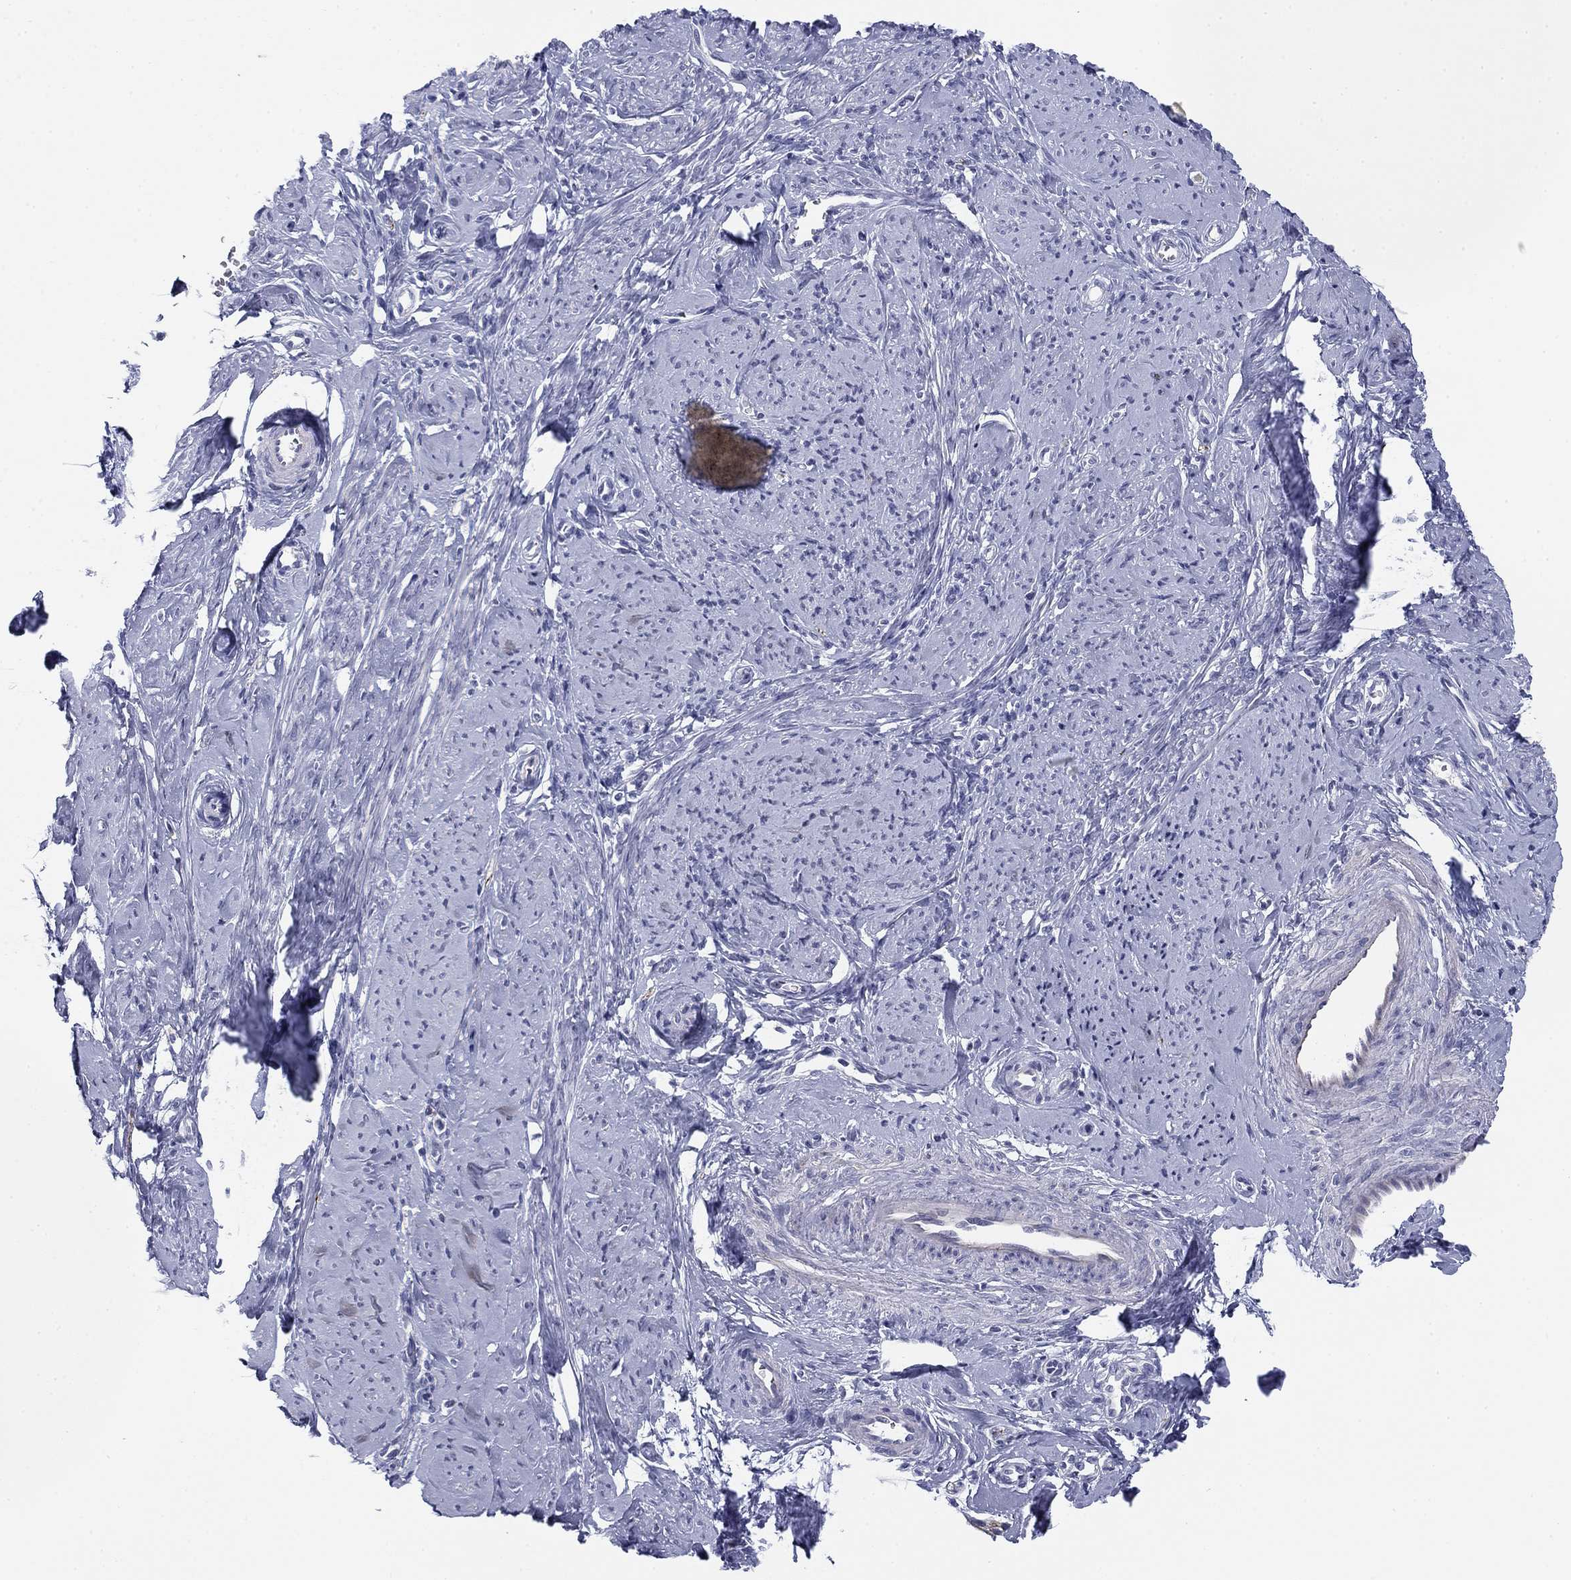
{"staining": {"intensity": "negative", "quantity": "none", "location": "none"}, "tissue": "smooth muscle", "cell_type": "Smooth muscle cells", "image_type": "normal", "snomed": [{"axis": "morphology", "description": "Normal tissue, NOS"}, {"axis": "topography", "description": "Smooth muscle"}], "caption": "An immunohistochemistry image of normal smooth muscle is shown. There is no staining in smooth muscle cells of smooth muscle. (DAB (3,3'-diaminobenzidine) immunohistochemistry (IHC) with hematoxylin counter stain).", "gene": "PRPH", "patient": {"sex": "female", "age": 48}}